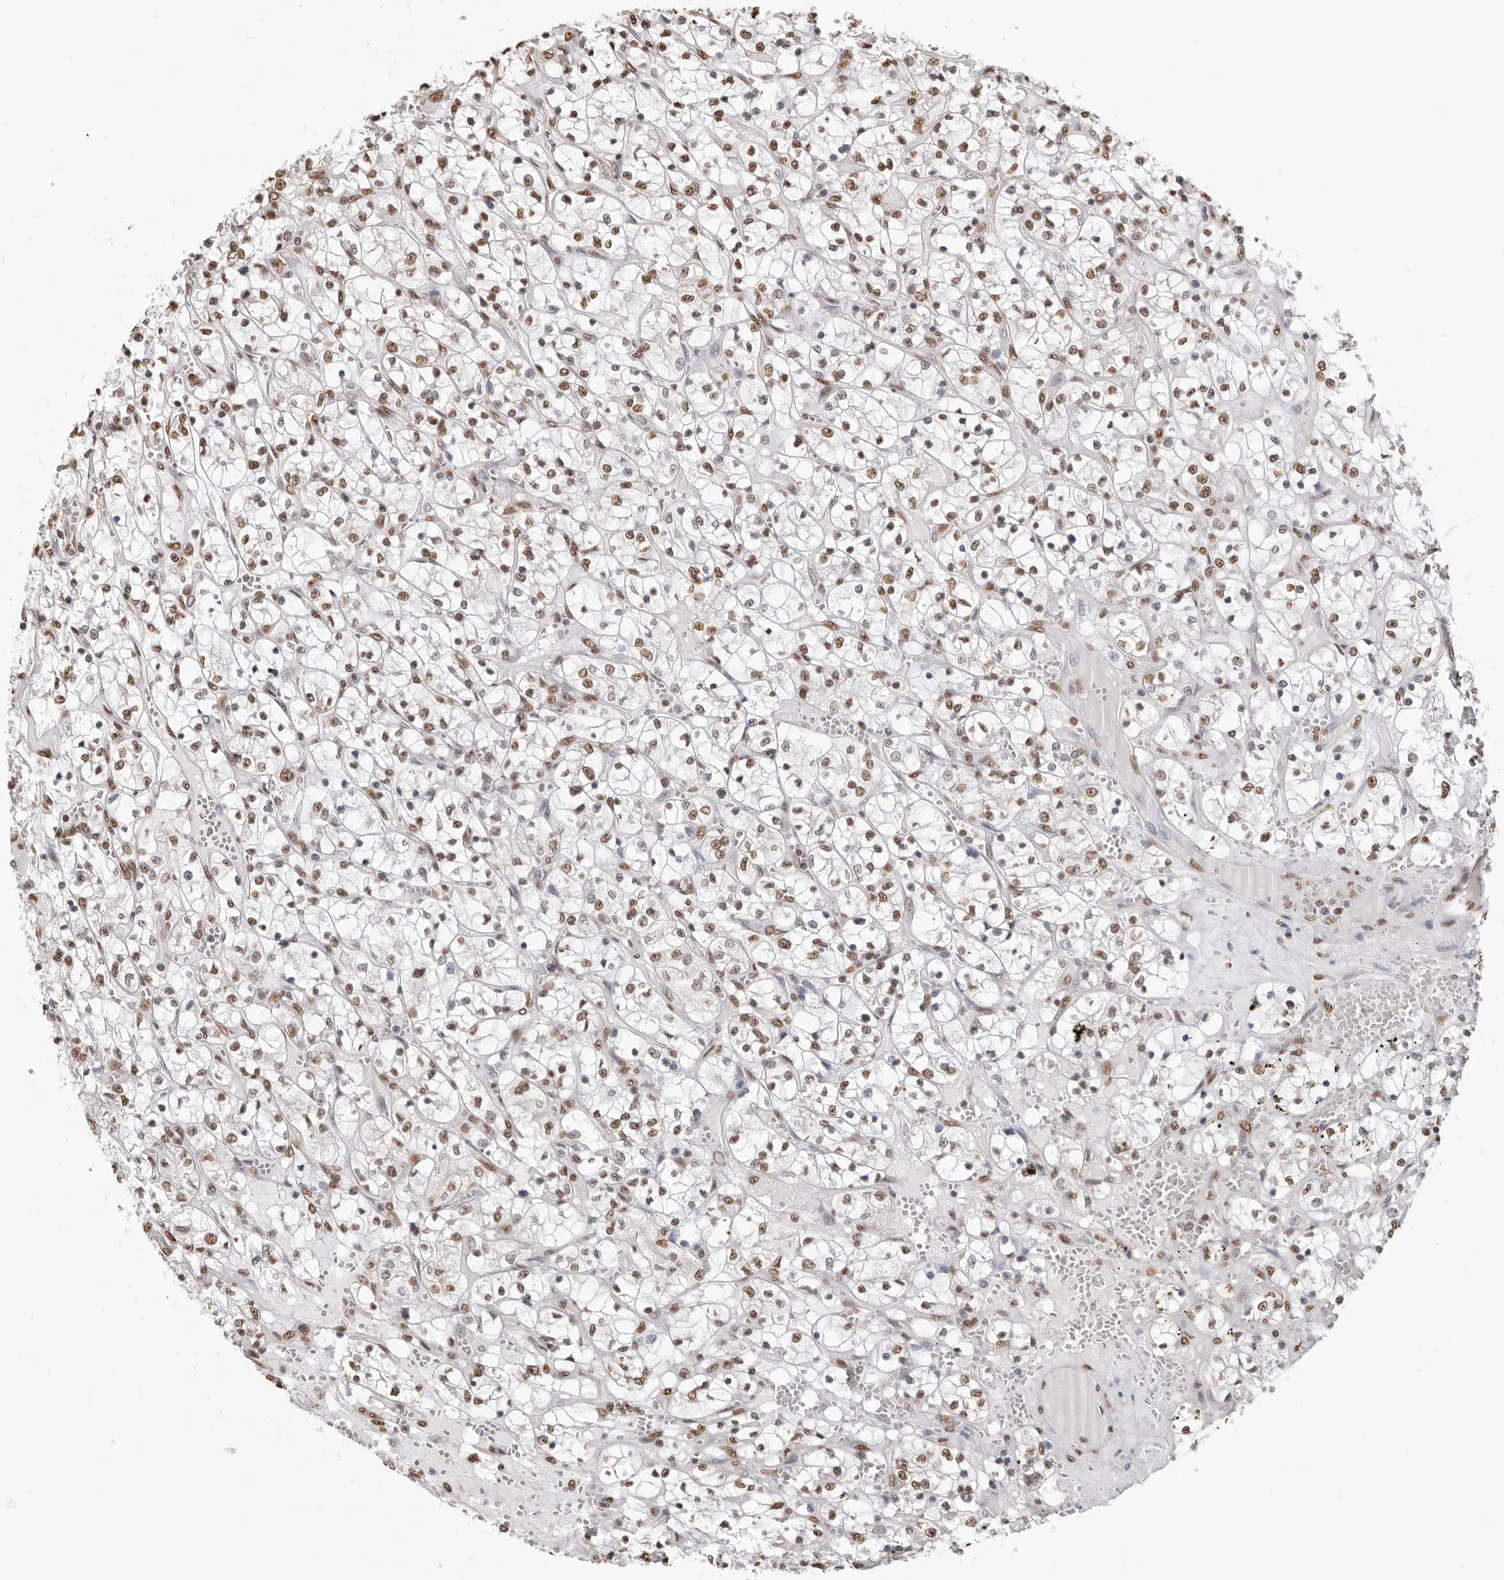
{"staining": {"intensity": "moderate", "quantity": ">75%", "location": "nuclear"}, "tissue": "renal cancer", "cell_type": "Tumor cells", "image_type": "cancer", "snomed": [{"axis": "morphology", "description": "Adenocarcinoma, NOS"}, {"axis": "topography", "description": "Kidney"}], "caption": "Renal cancer stained with a protein marker exhibits moderate staining in tumor cells.", "gene": "OLIG3", "patient": {"sex": "female", "age": 69}}